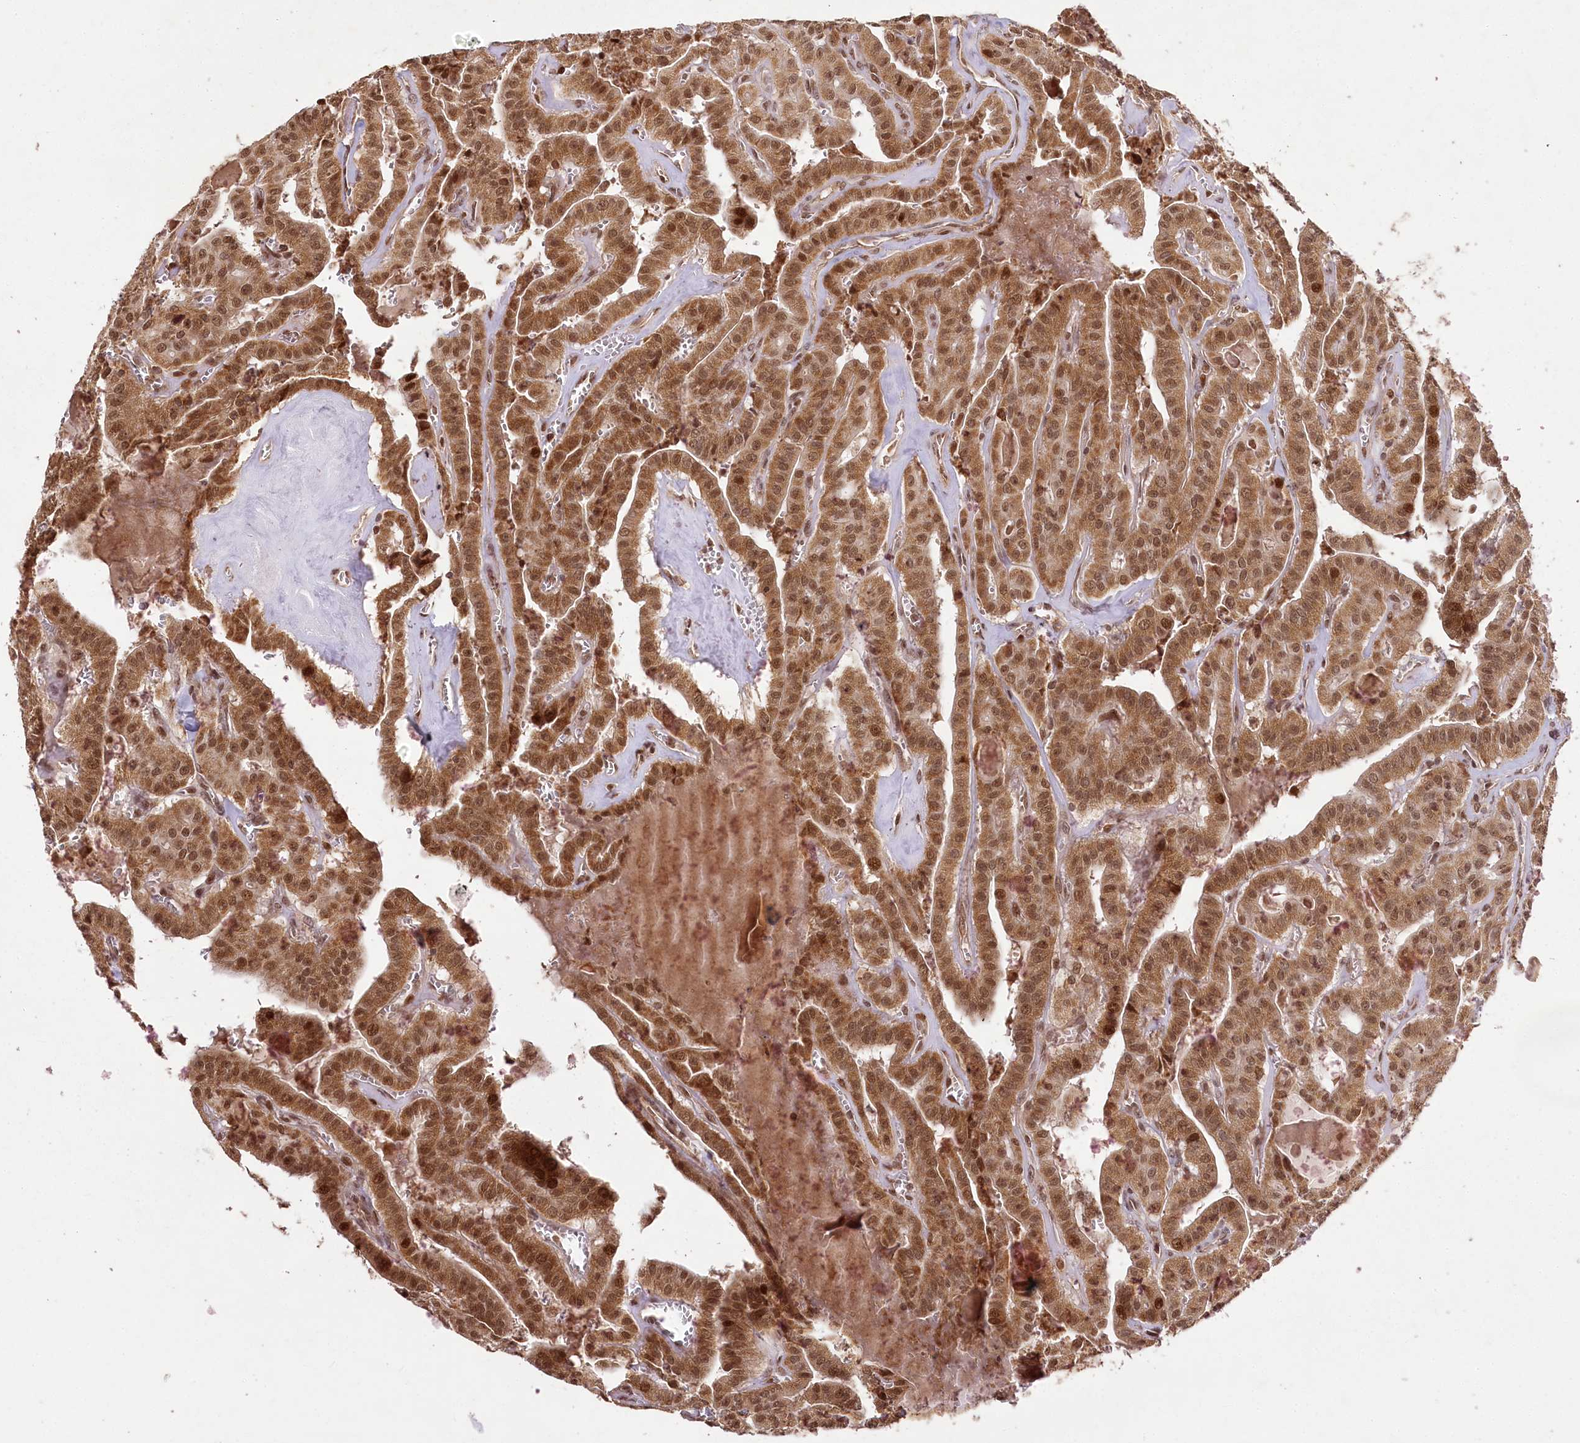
{"staining": {"intensity": "strong", "quantity": ">75%", "location": "cytoplasmic/membranous,nuclear"}, "tissue": "thyroid cancer", "cell_type": "Tumor cells", "image_type": "cancer", "snomed": [{"axis": "morphology", "description": "Papillary adenocarcinoma, NOS"}, {"axis": "topography", "description": "Thyroid gland"}], "caption": "Immunohistochemical staining of thyroid cancer (papillary adenocarcinoma) shows strong cytoplasmic/membranous and nuclear protein staining in about >75% of tumor cells.", "gene": "MICU1", "patient": {"sex": "male", "age": 52}}